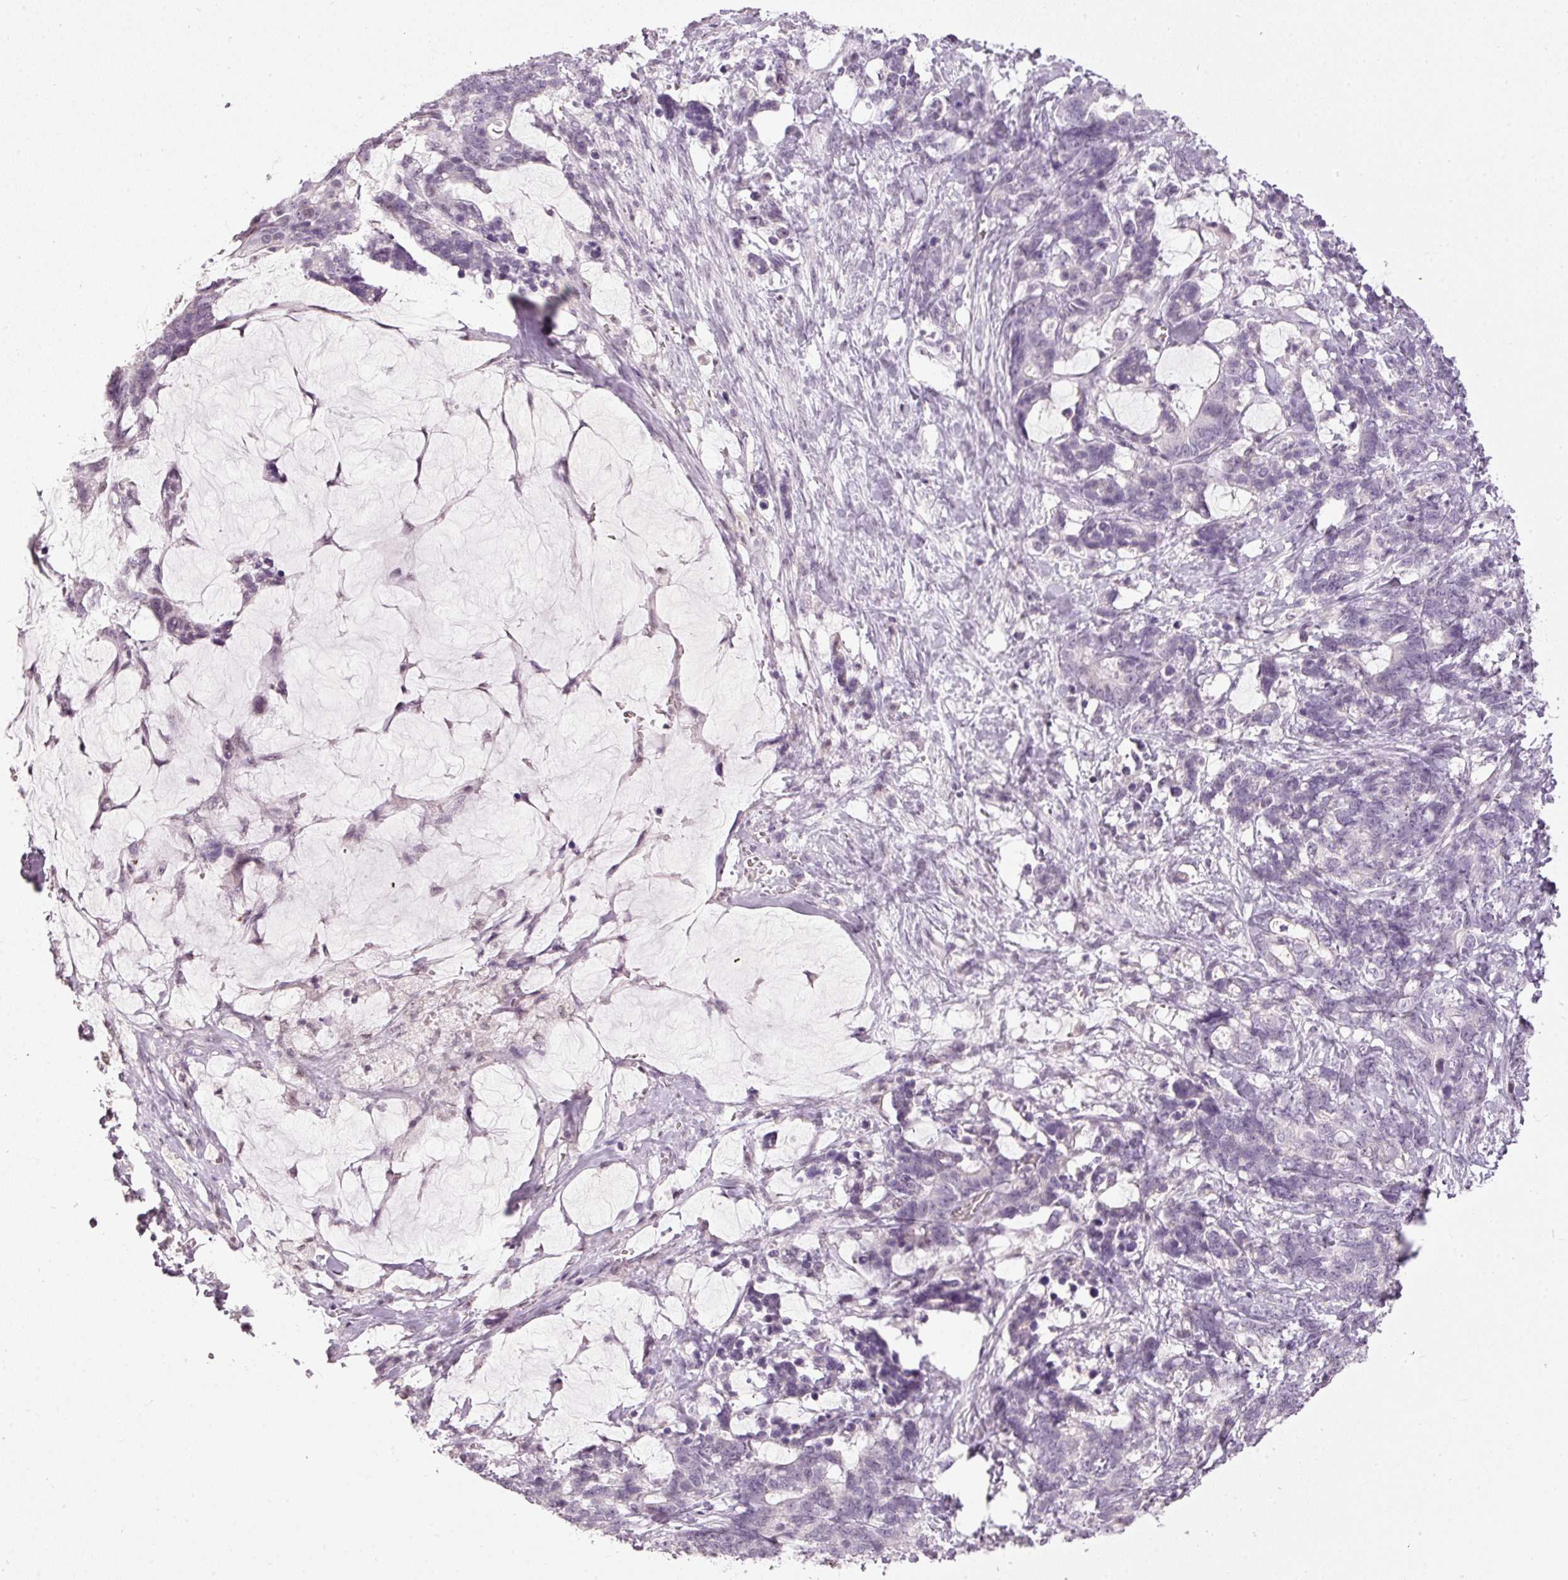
{"staining": {"intensity": "negative", "quantity": "none", "location": "none"}, "tissue": "stomach cancer", "cell_type": "Tumor cells", "image_type": "cancer", "snomed": [{"axis": "morphology", "description": "Normal tissue, NOS"}, {"axis": "morphology", "description": "Adenocarcinoma, NOS"}, {"axis": "topography", "description": "Stomach"}], "caption": "This histopathology image is of stomach cancer (adenocarcinoma) stained with immunohistochemistry to label a protein in brown with the nuclei are counter-stained blue. There is no positivity in tumor cells.", "gene": "NRDE2", "patient": {"sex": "female", "age": 64}}